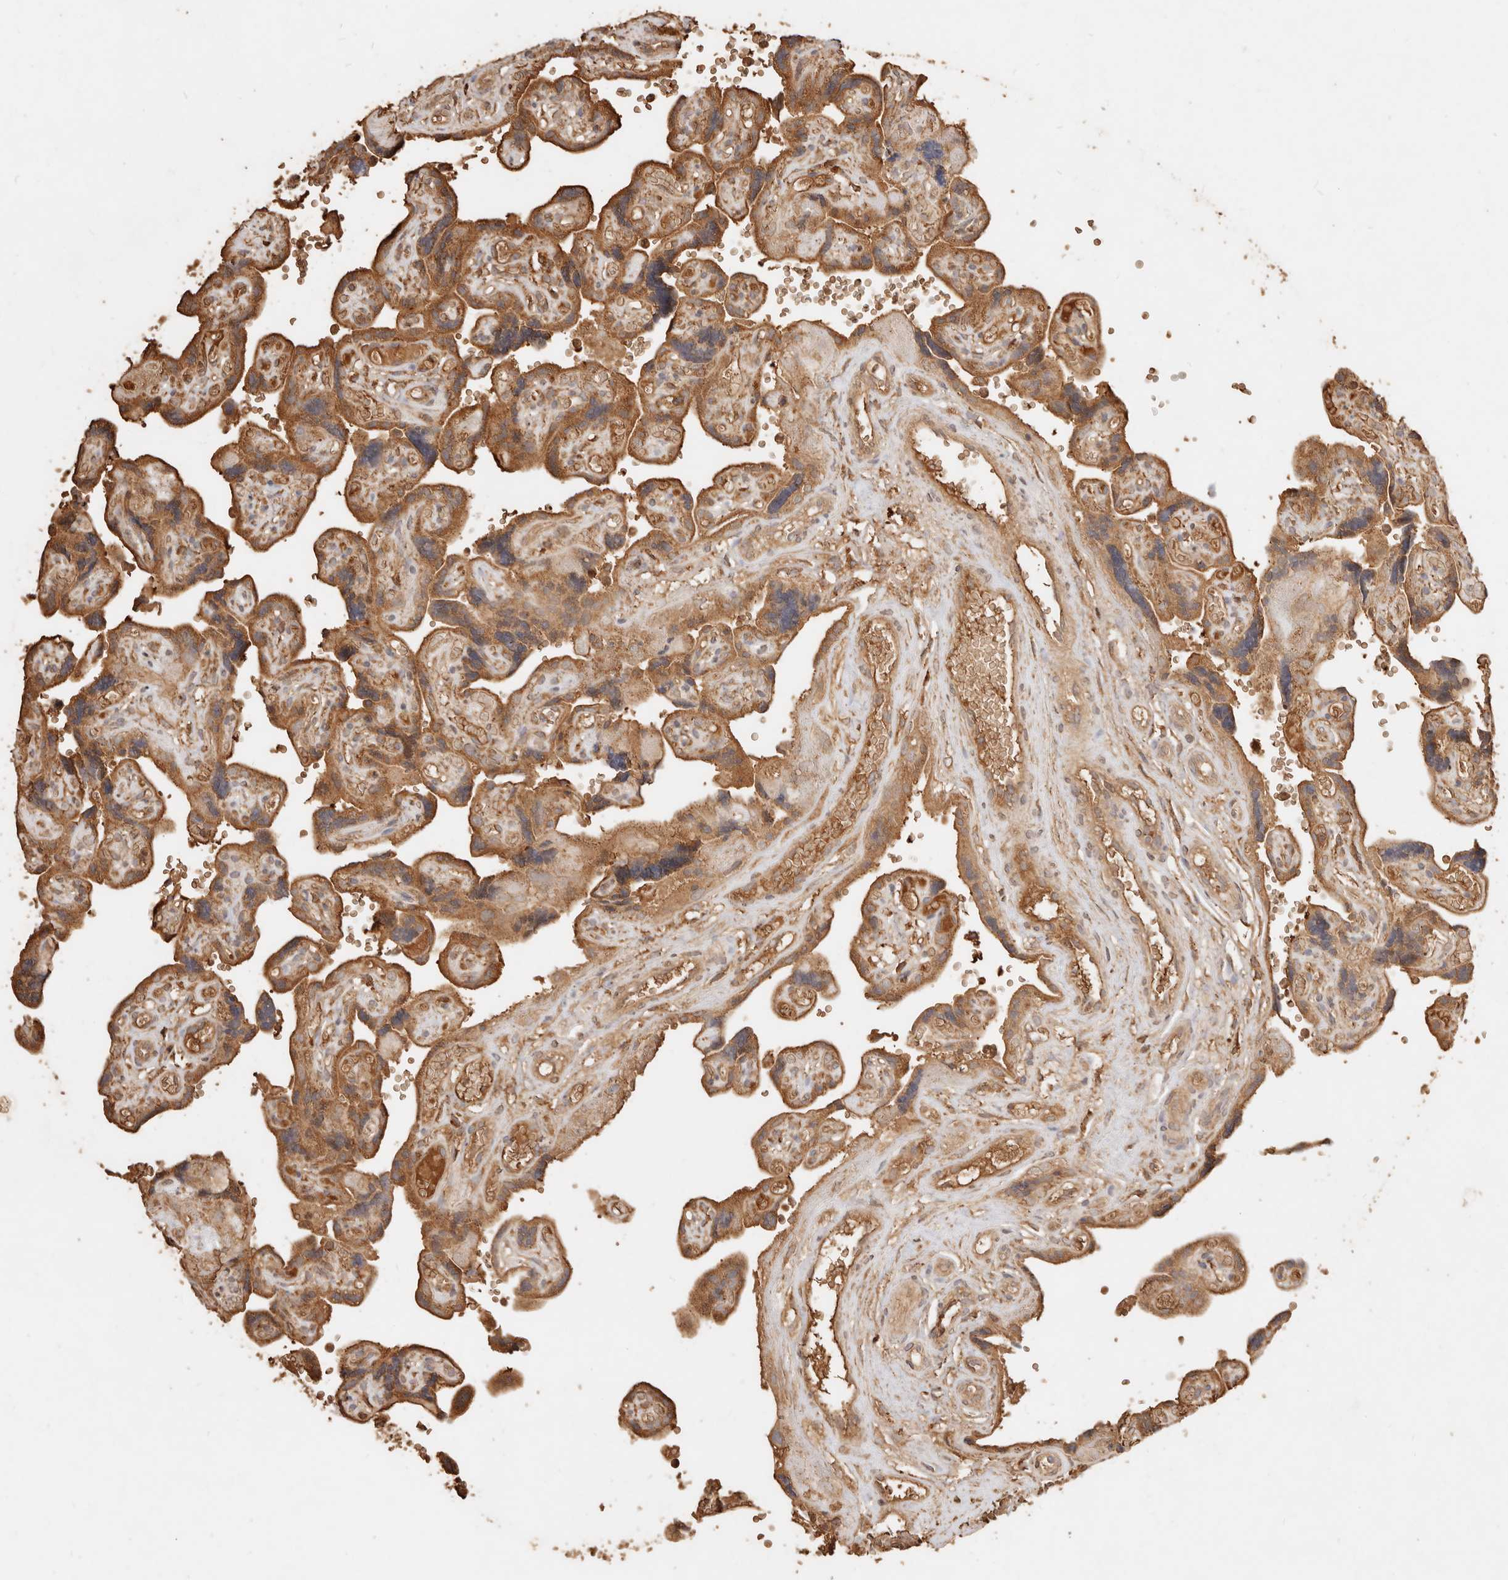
{"staining": {"intensity": "moderate", "quantity": ">75%", "location": "cytoplasmic/membranous"}, "tissue": "placenta", "cell_type": "Decidual cells", "image_type": "normal", "snomed": [{"axis": "morphology", "description": "Normal tissue, NOS"}, {"axis": "topography", "description": "Placenta"}], "caption": "IHC staining of benign placenta, which demonstrates medium levels of moderate cytoplasmic/membranous staining in about >75% of decidual cells indicating moderate cytoplasmic/membranous protein staining. The staining was performed using DAB (brown) for protein detection and nuclei were counterstained in hematoxylin (blue).", "gene": "FAM180B", "patient": {"sex": "female", "age": 30}}